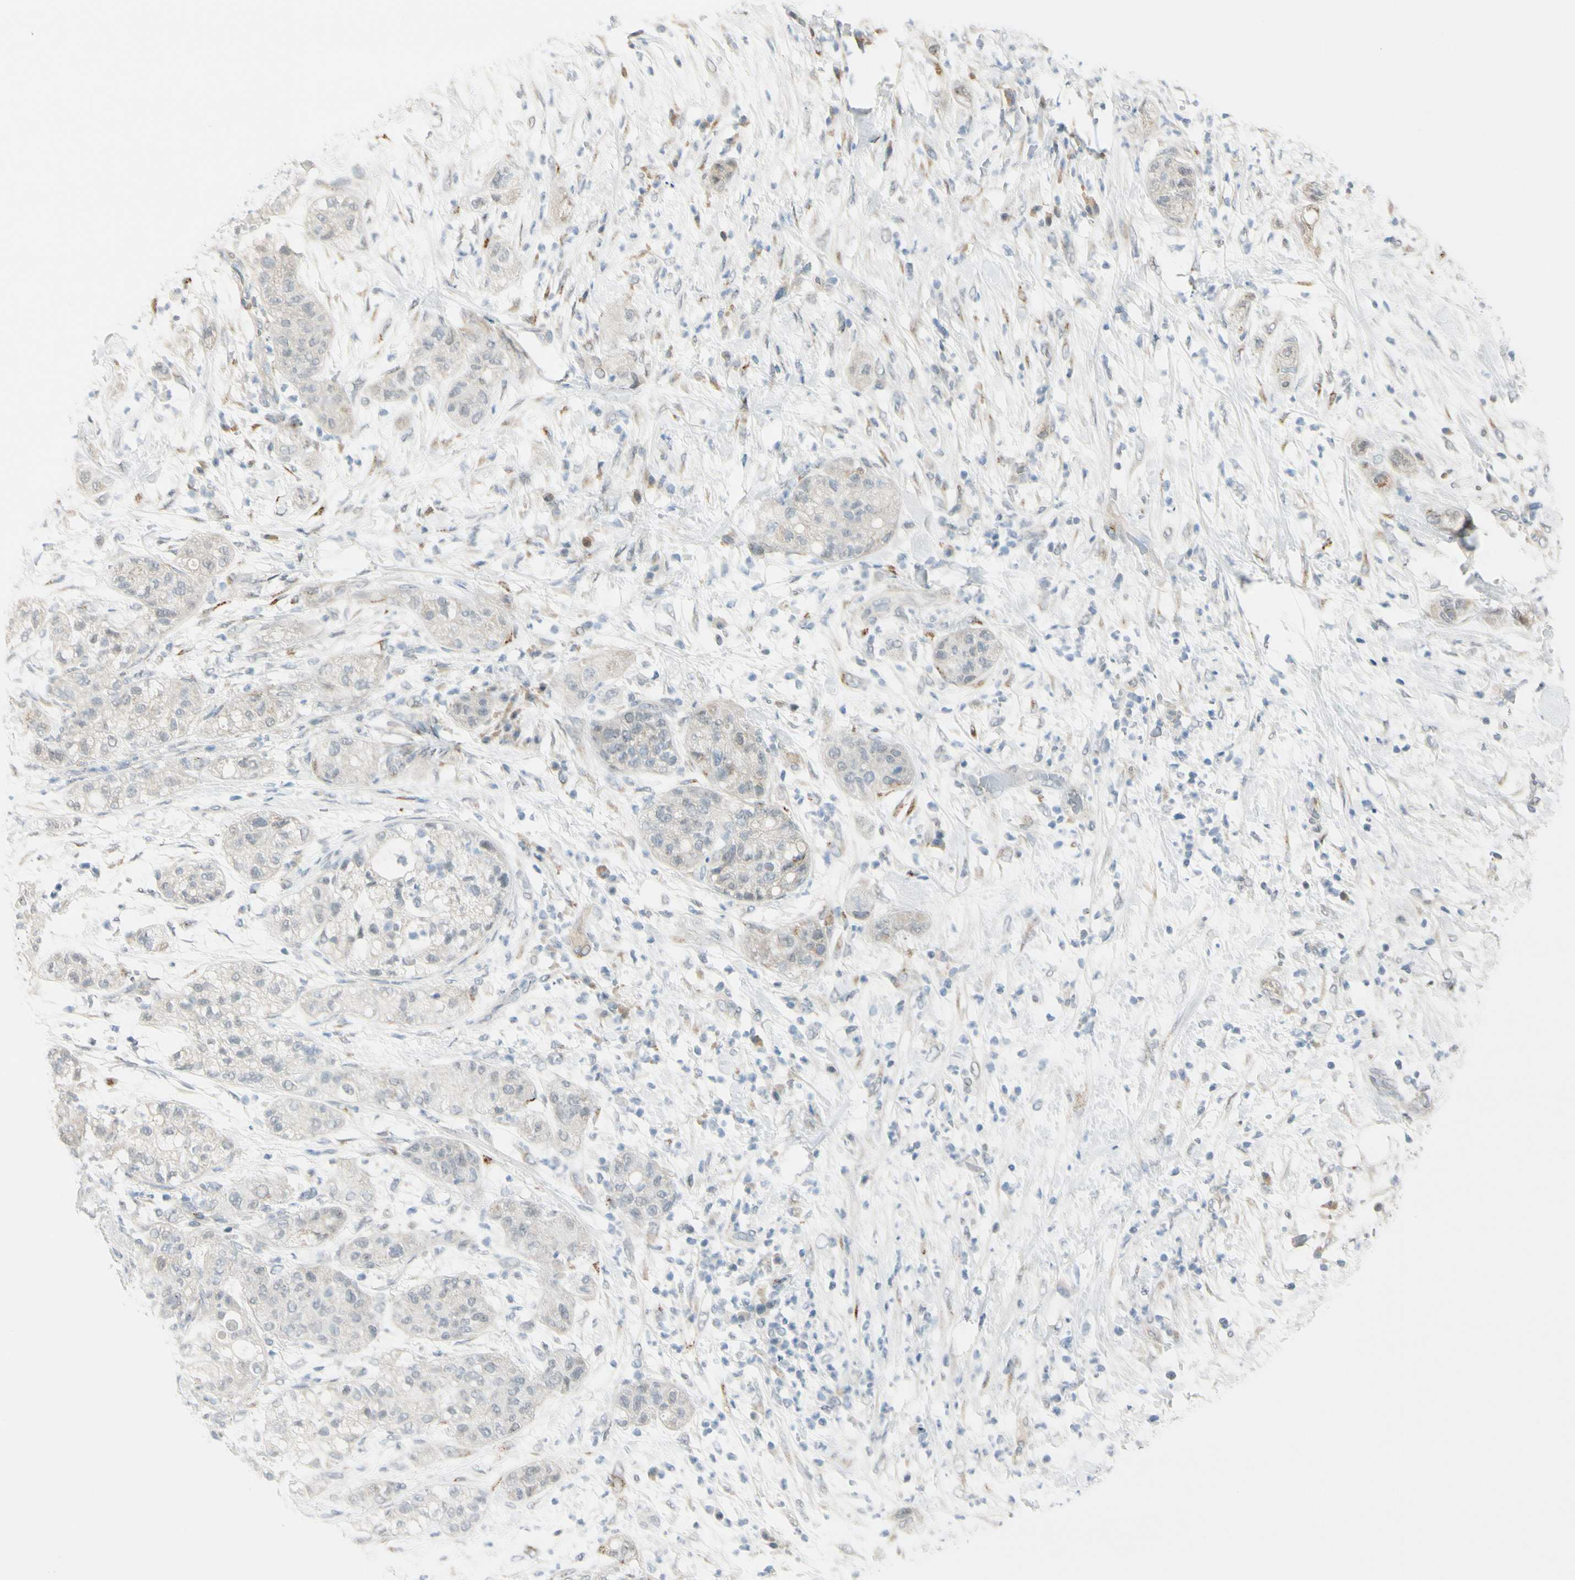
{"staining": {"intensity": "negative", "quantity": "none", "location": "none"}, "tissue": "pancreatic cancer", "cell_type": "Tumor cells", "image_type": "cancer", "snomed": [{"axis": "morphology", "description": "Adenocarcinoma, NOS"}, {"axis": "topography", "description": "Pancreas"}], "caption": "A histopathology image of pancreatic cancer stained for a protein shows no brown staining in tumor cells. (DAB IHC visualized using brightfield microscopy, high magnification).", "gene": "B4GALNT1", "patient": {"sex": "female", "age": 78}}